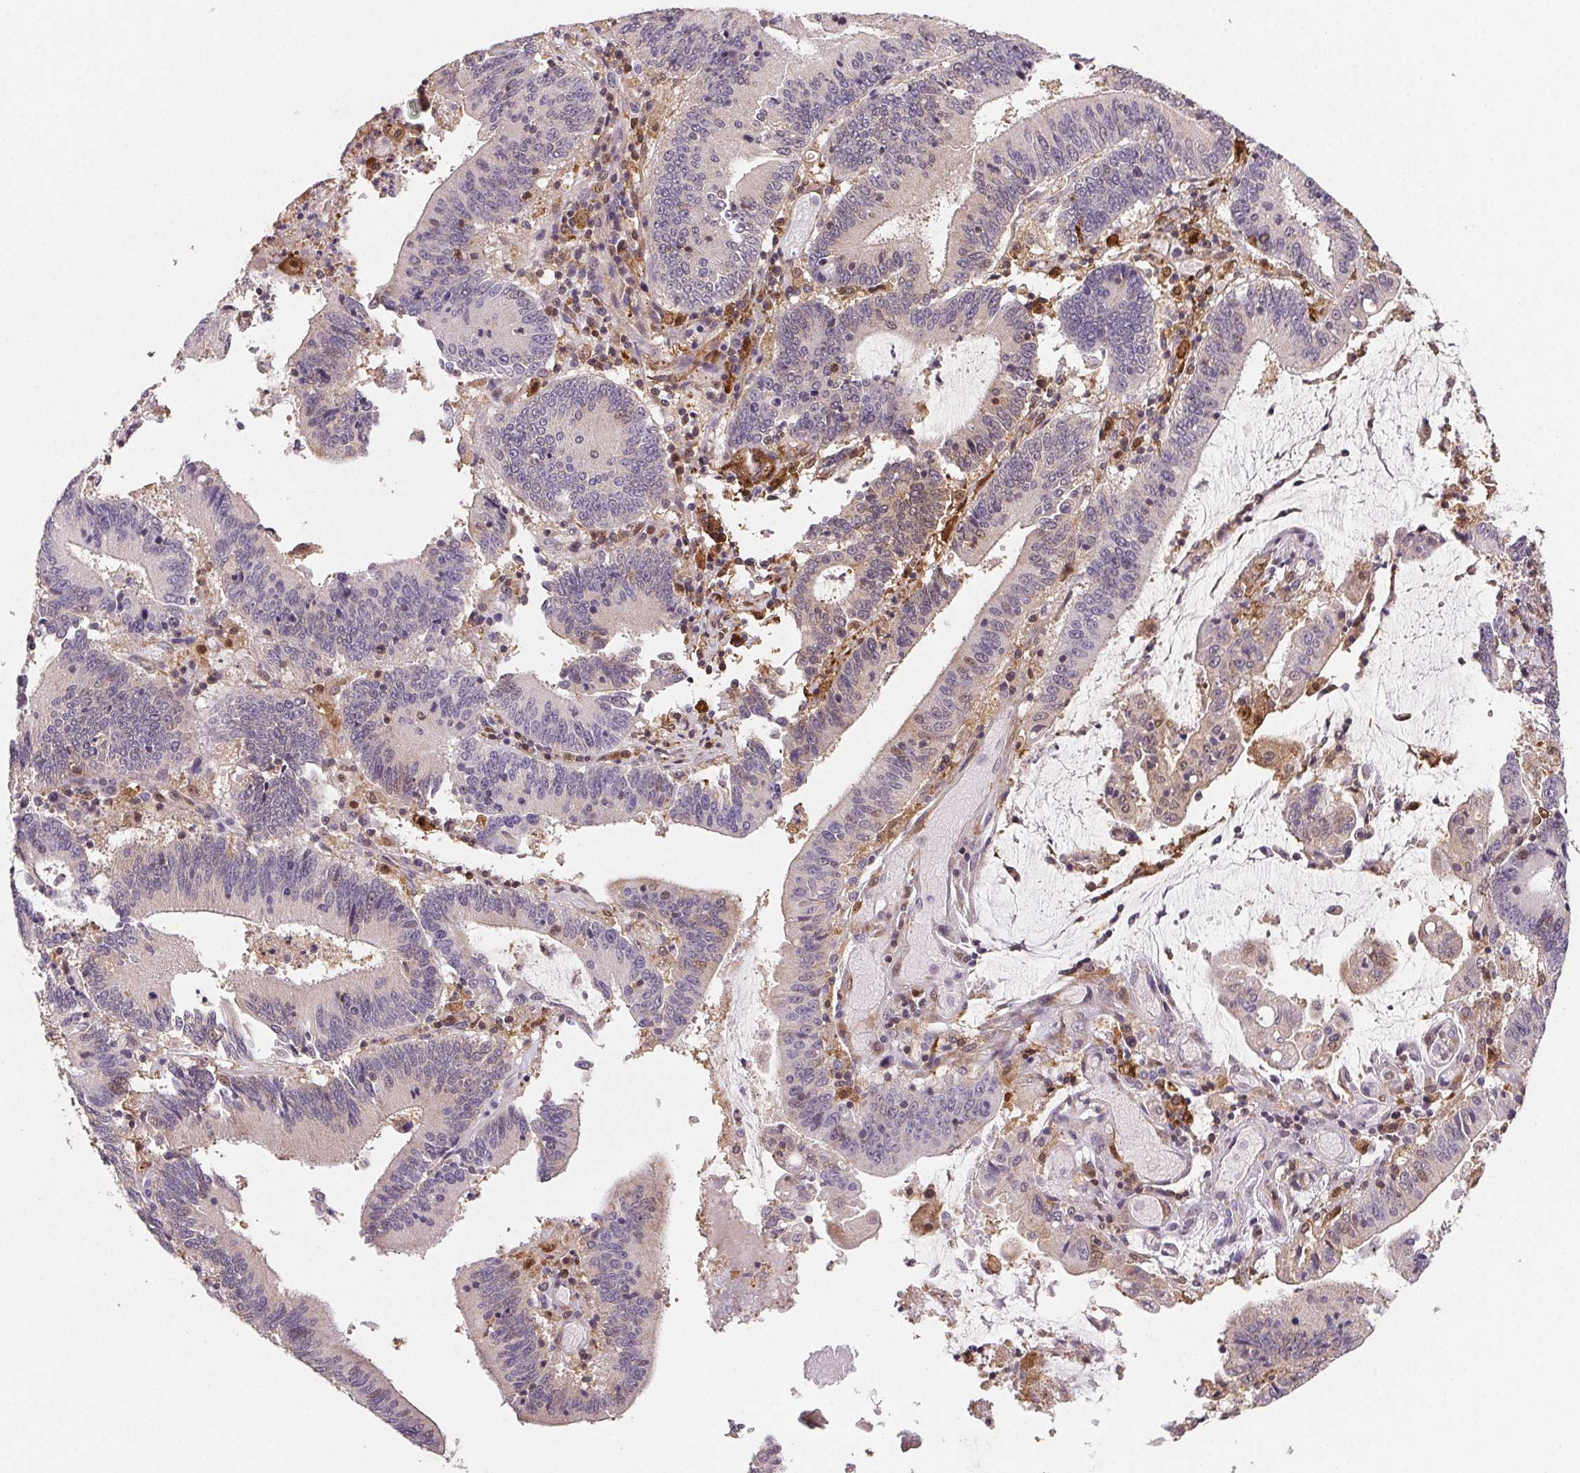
{"staining": {"intensity": "negative", "quantity": "none", "location": "none"}, "tissue": "stomach cancer", "cell_type": "Tumor cells", "image_type": "cancer", "snomed": [{"axis": "morphology", "description": "Adenocarcinoma, NOS"}, {"axis": "topography", "description": "Stomach, upper"}], "caption": "Immunohistochemistry (IHC) photomicrograph of human adenocarcinoma (stomach) stained for a protein (brown), which exhibits no expression in tumor cells.", "gene": "GBP1", "patient": {"sex": "male", "age": 68}}